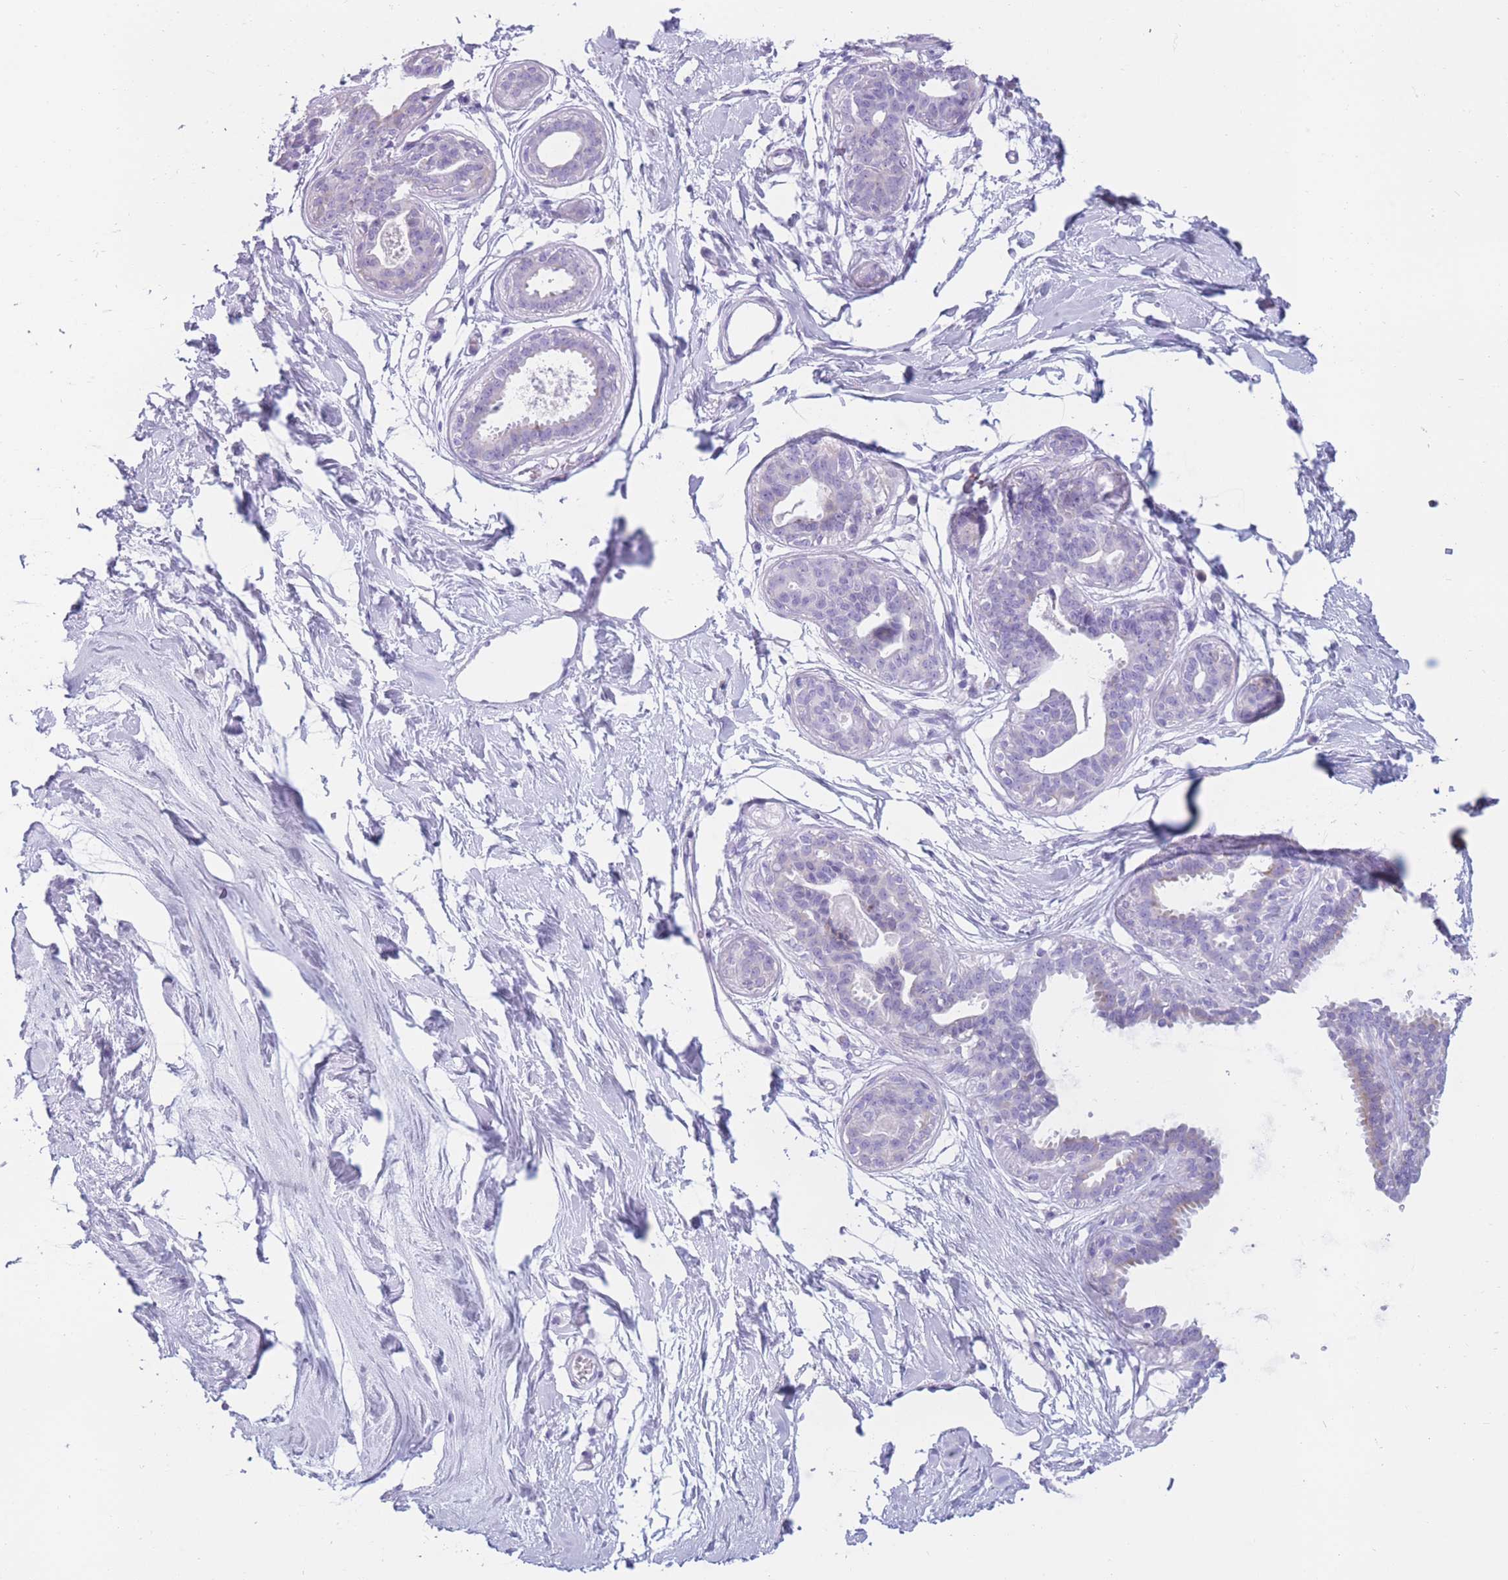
{"staining": {"intensity": "negative", "quantity": "none", "location": "none"}, "tissue": "breast", "cell_type": "Adipocytes", "image_type": "normal", "snomed": [{"axis": "morphology", "description": "Normal tissue, NOS"}, {"axis": "topography", "description": "Breast"}], "caption": "IHC photomicrograph of unremarkable breast: human breast stained with DAB exhibits no significant protein staining in adipocytes.", "gene": "COL27A1", "patient": {"sex": "female", "age": 45}}